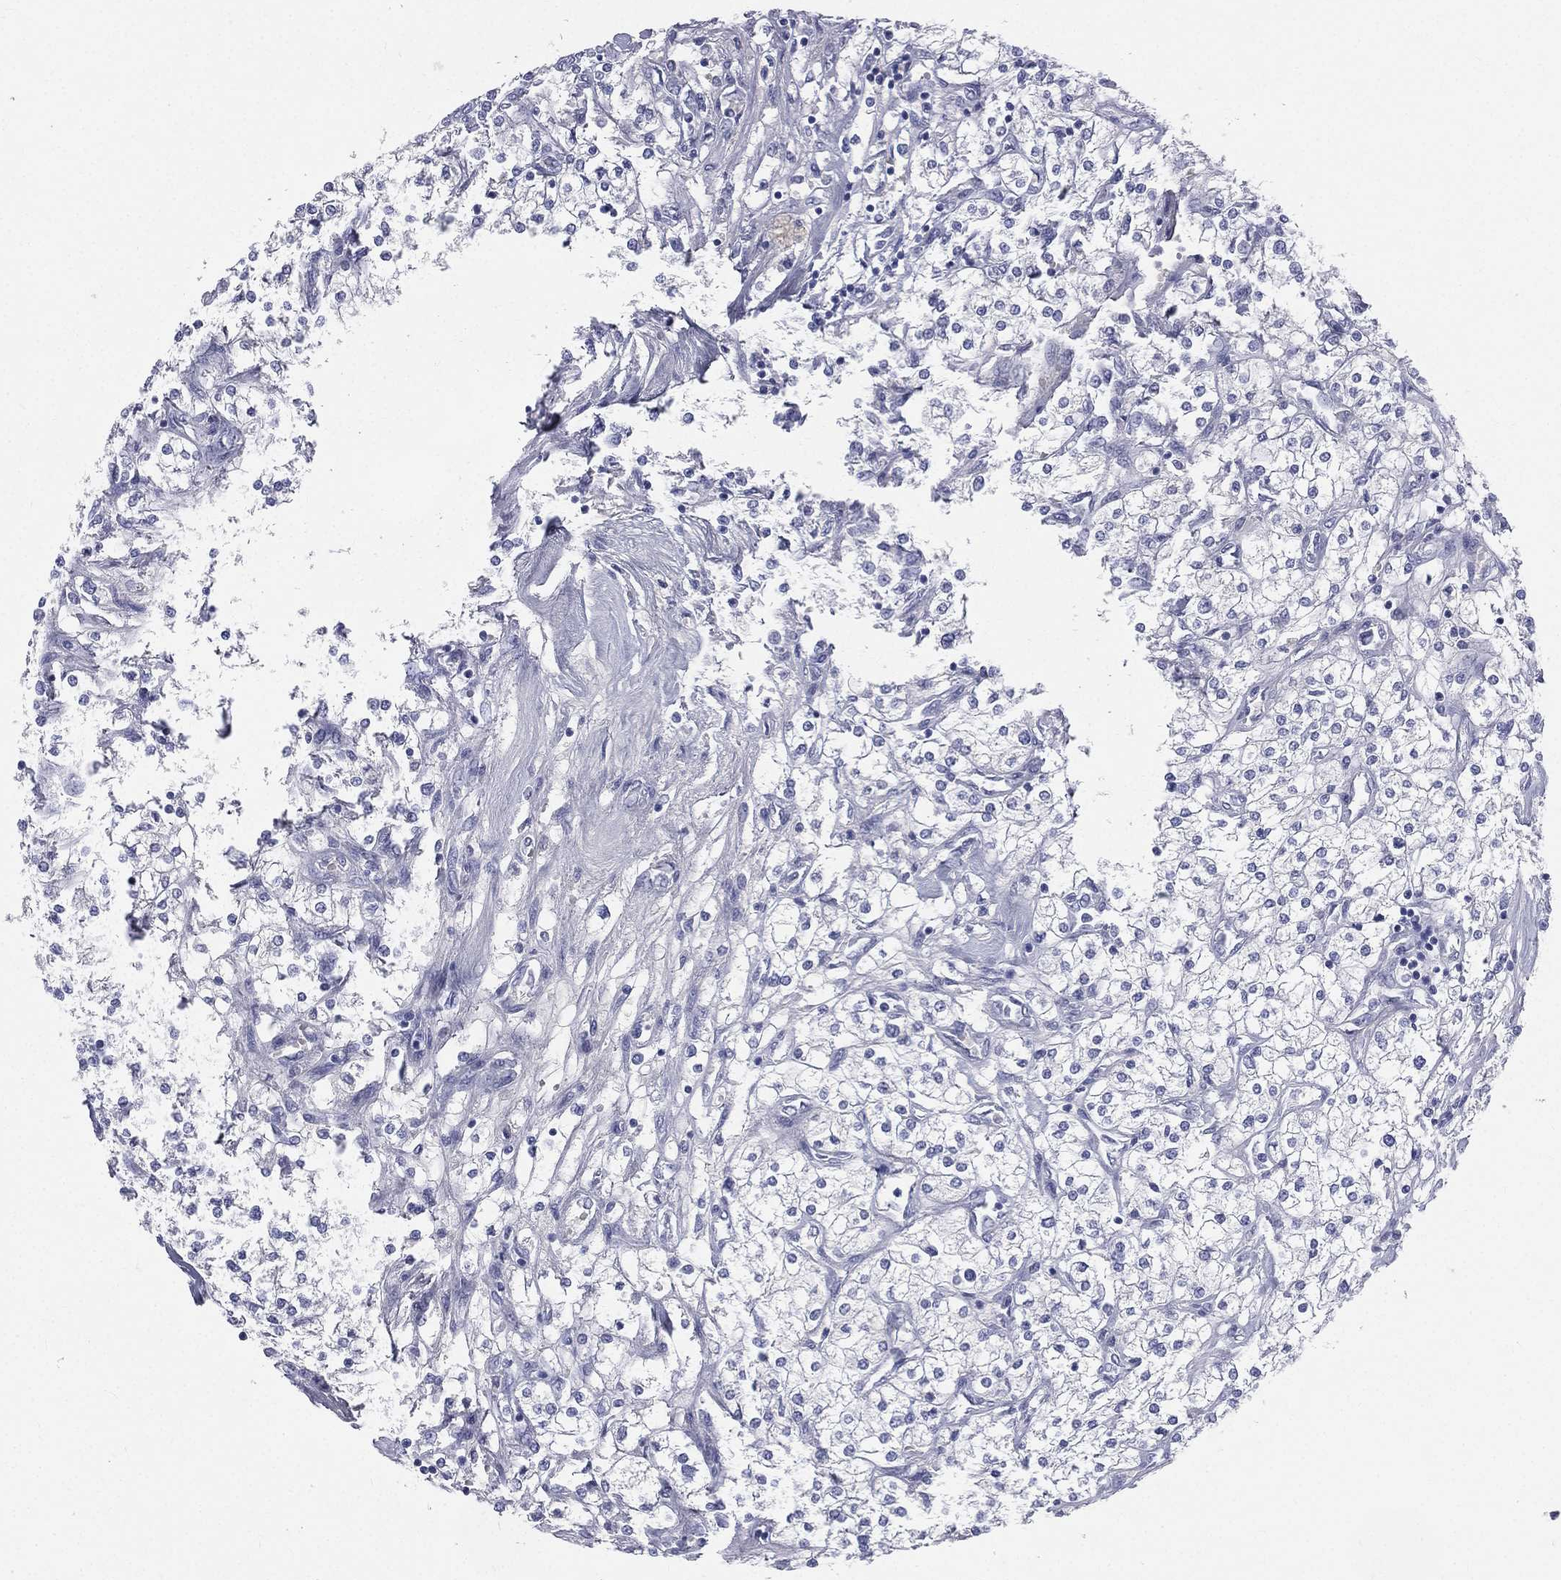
{"staining": {"intensity": "negative", "quantity": "none", "location": "none"}, "tissue": "renal cancer", "cell_type": "Tumor cells", "image_type": "cancer", "snomed": [{"axis": "morphology", "description": "Adenocarcinoma, NOS"}, {"axis": "topography", "description": "Kidney"}], "caption": "DAB (3,3'-diaminobenzidine) immunohistochemical staining of human renal adenocarcinoma shows no significant staining in tumor cells.", "gene": "HP", "patient": {"sex": "male", "age": 80}}